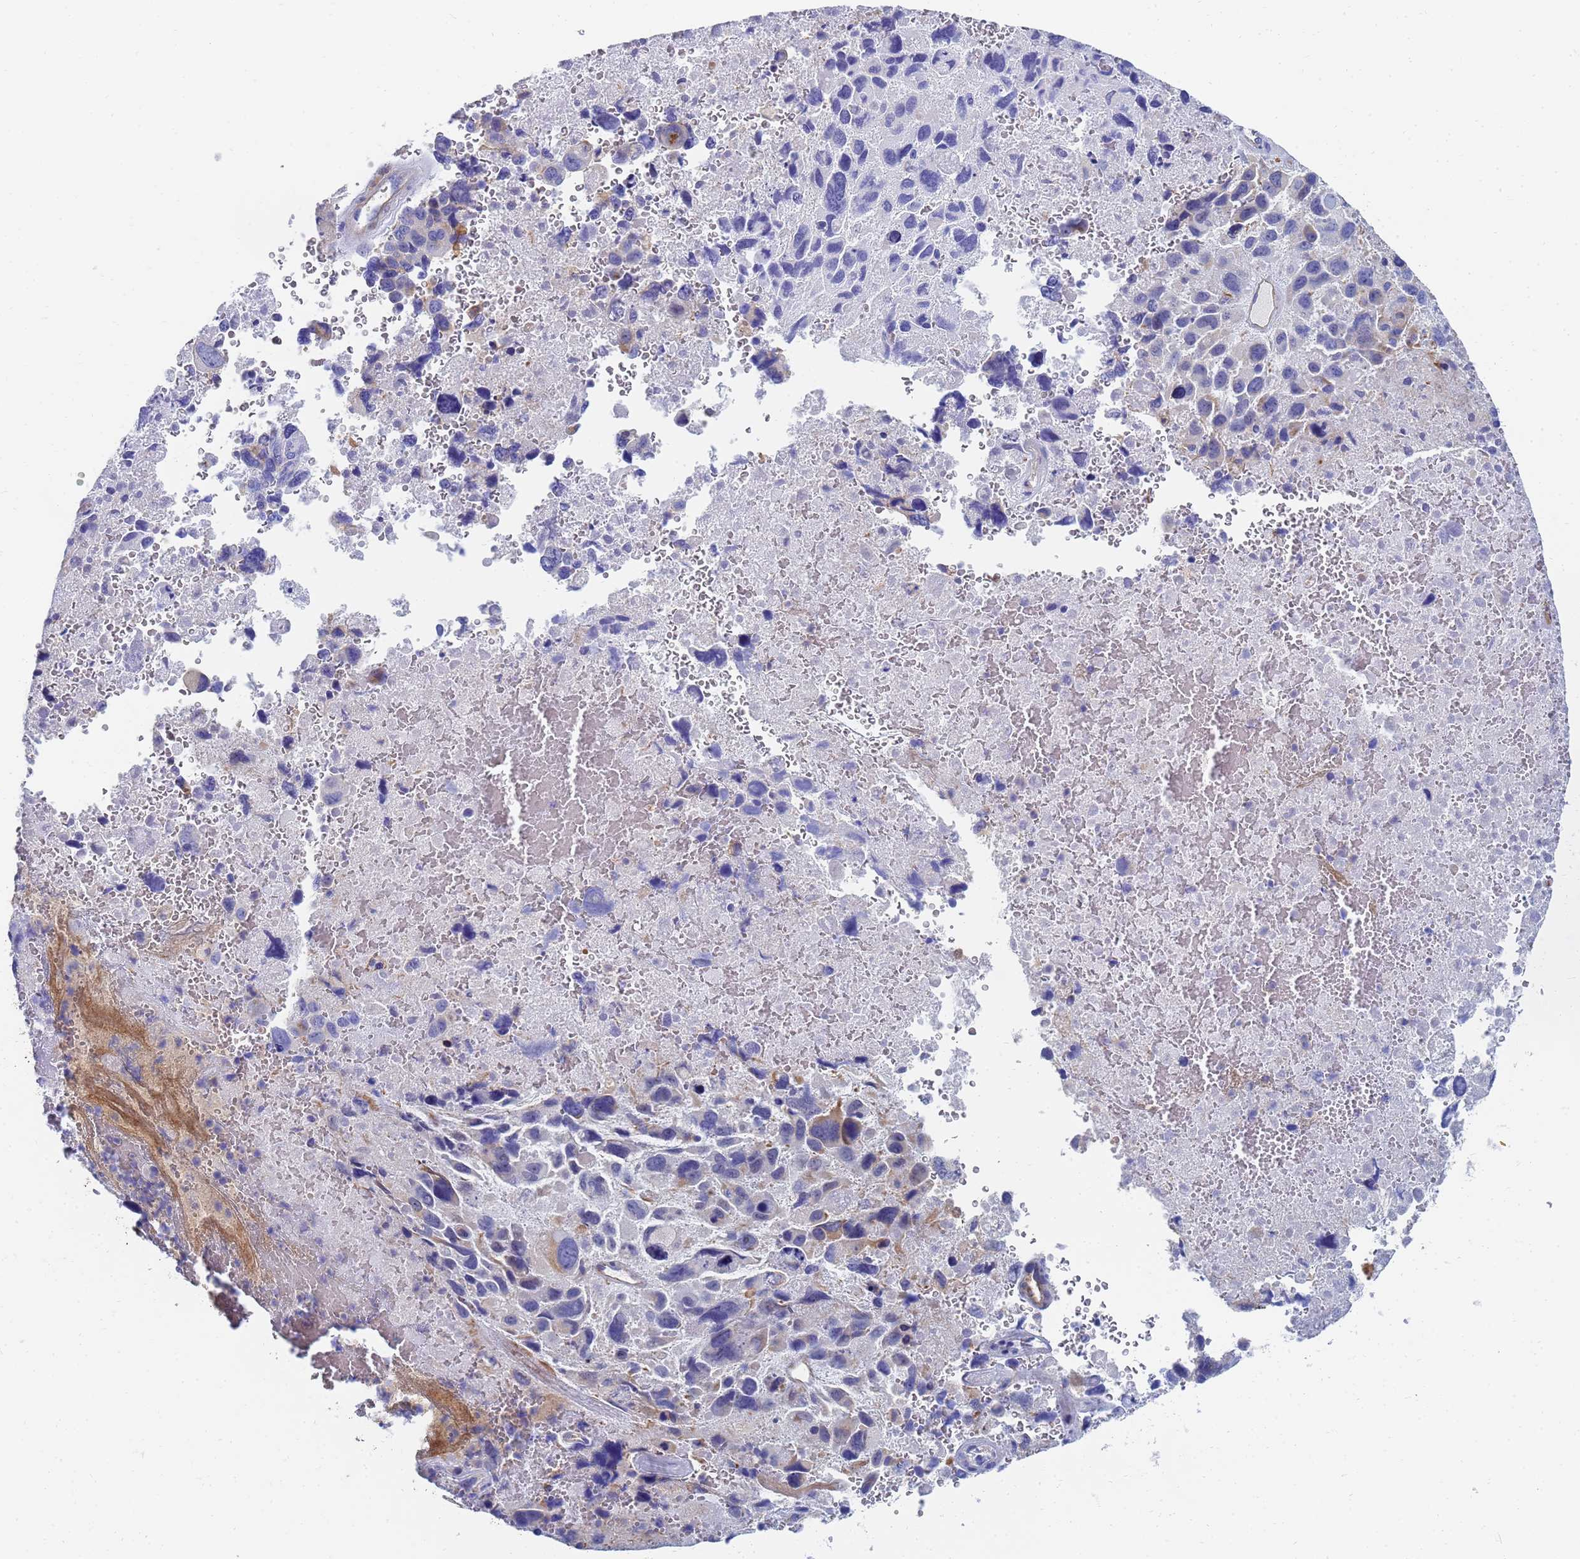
{"staining": {"intensity": "negative", "quantity": "none", "location": "none"}, "tissue": "melanoma", "cell_type": "Tumor cells", "image_type": "cancer", "snomed": [{"axis": "morphology", "description": "Malignant melanoma, Metastatic site"}, {"axis": "topography", "description": "Brain"}], "caption": "Tumor cells are negative for protein expression in human malignant melanoma (metastatic site).", "gene": "GCHFR", "patient": {"sex": "female", "age": 53}}